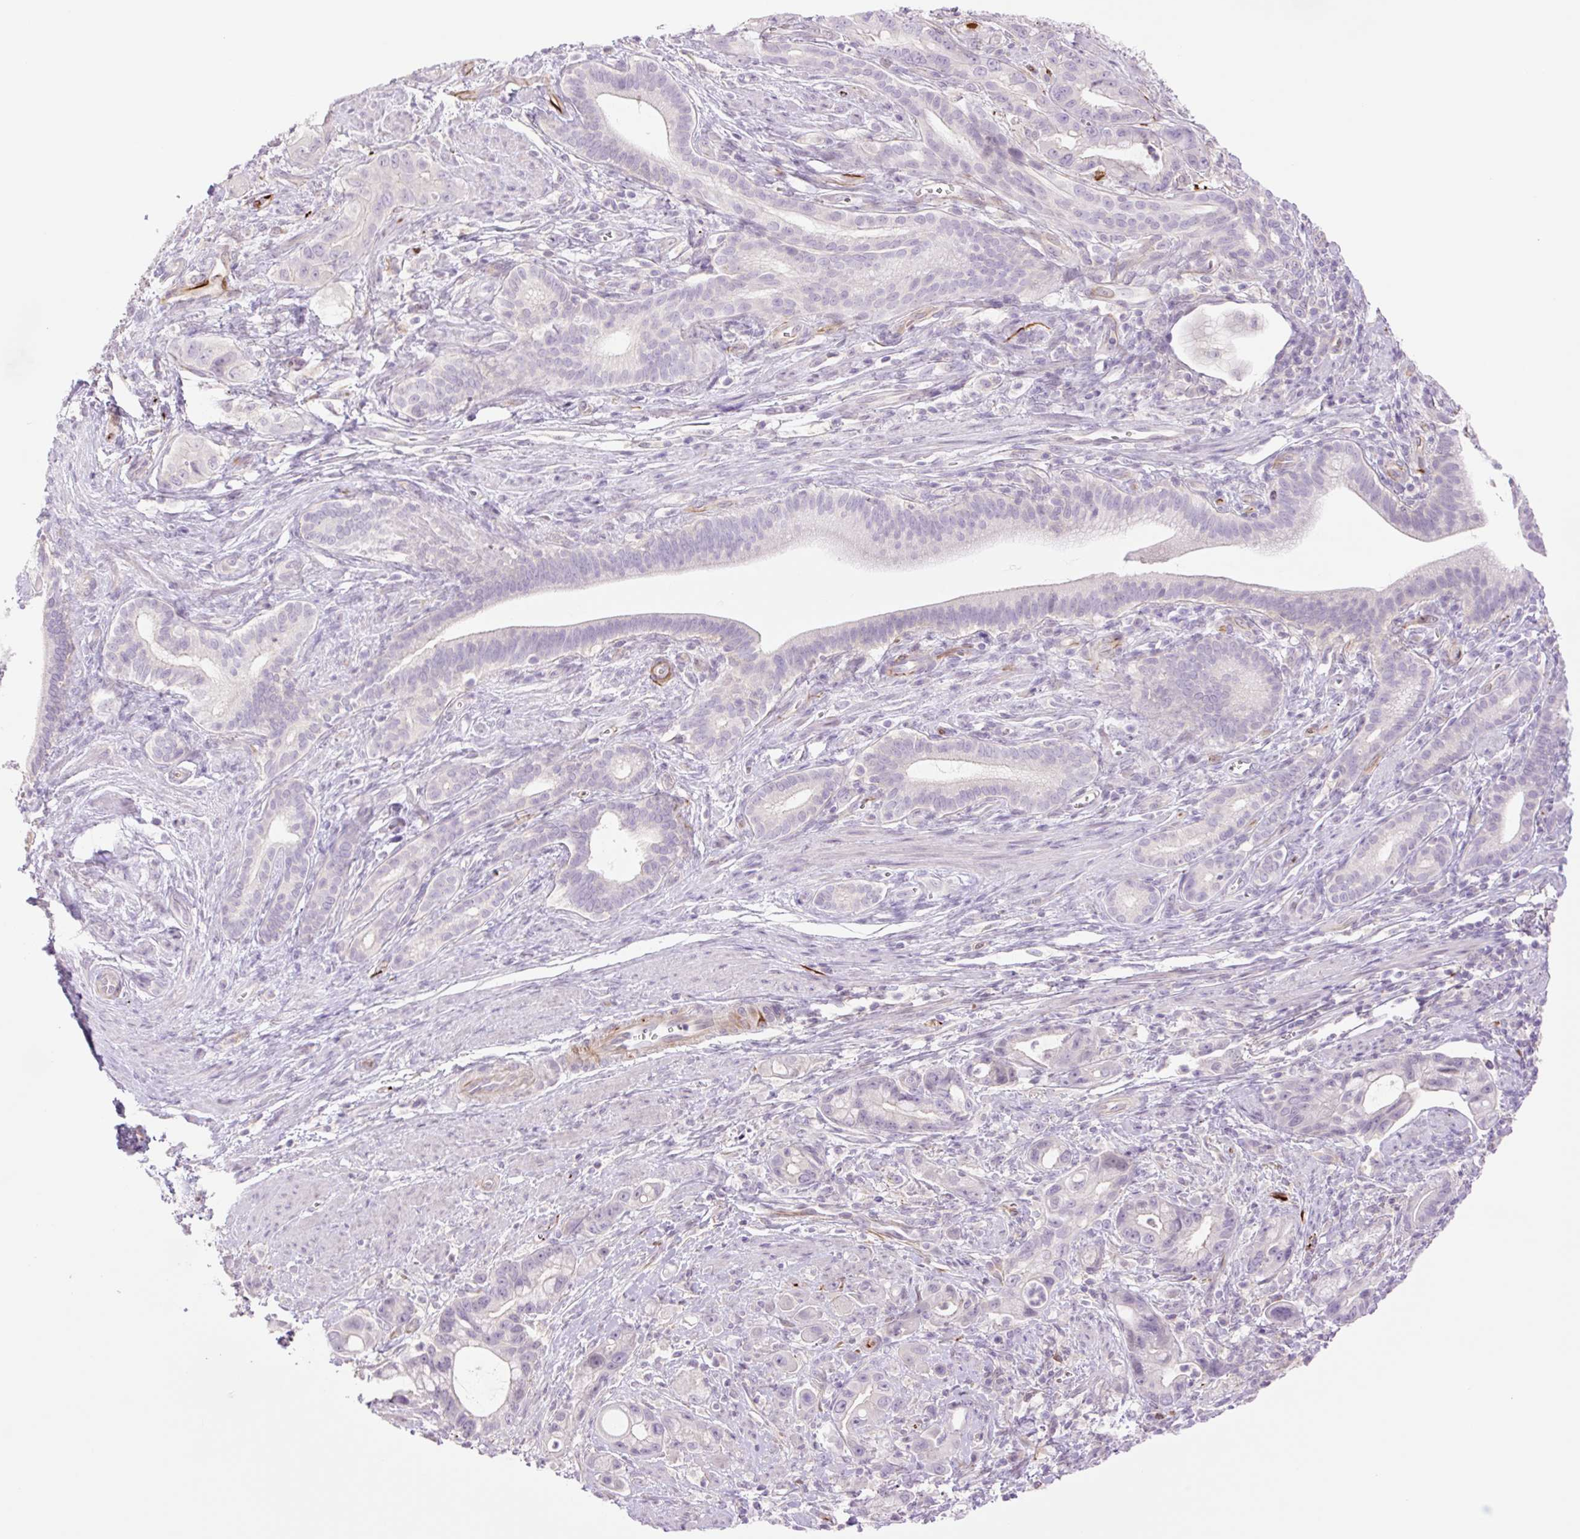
{"staining": {"intensity": "negative", "quantity": "none", "location": "none"}, "tissue": "pancreatic cancer", "cell_type": "Tumor cells", "image_type": "cancer", "snomed": [{"axis": "morphology", "description": "Adenocarcinoma, NOS"}, {"axis": "topography", "description": "Pancreas"}], "caption": "An immunohistochemistry (IHC) micrograph of adenocarcinoma (pancreatic) is shown. There is no staining in tumor cells of adenocarcinoma (pancreatic). (DAB immunohistochemistry with hematoxylin counter stain).", "gene": "ZFYVE21", "patient": {"sex": "male", "age": 68}}